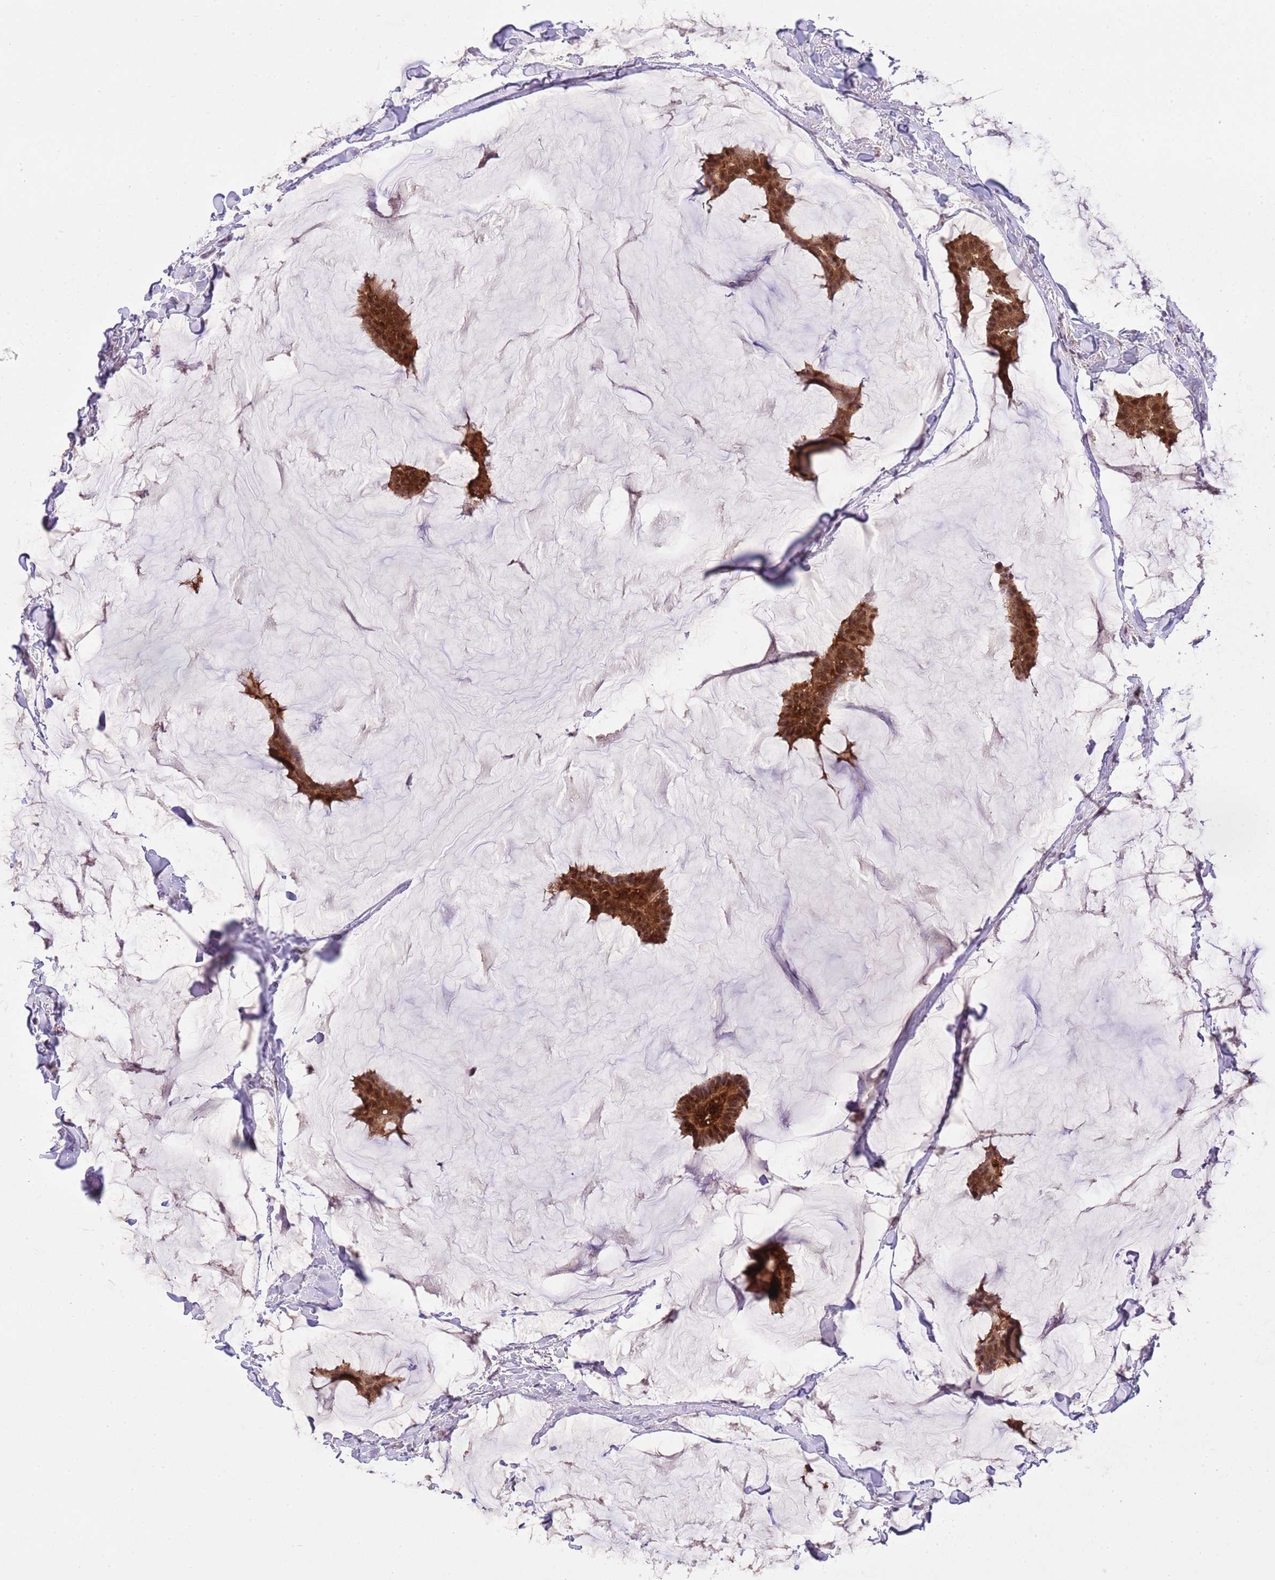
{"staining": {"intensity": "strong", "quantity": ">75%", "location": "cytoplasmic/membranous,nuclear"}, "tissue": "breast cancer", "cell_type": "Tumor cells", "image_type": "cancer", "snomed": [{"axis": "morphology", "description": "Duct carcinoma"}, {"axis": "topography", "description": "Breast"}], "caption": "A high-resolution photomicrograph shows immunohistochemistry (IHC) staining of intraductal carcinoma (breast), which displays strong cytoplasmic/membranous and nuclear staining in approximately >75% of tumor cells.", "gene": "GALK2", "patient": {"sex": "female", "age": 93}}